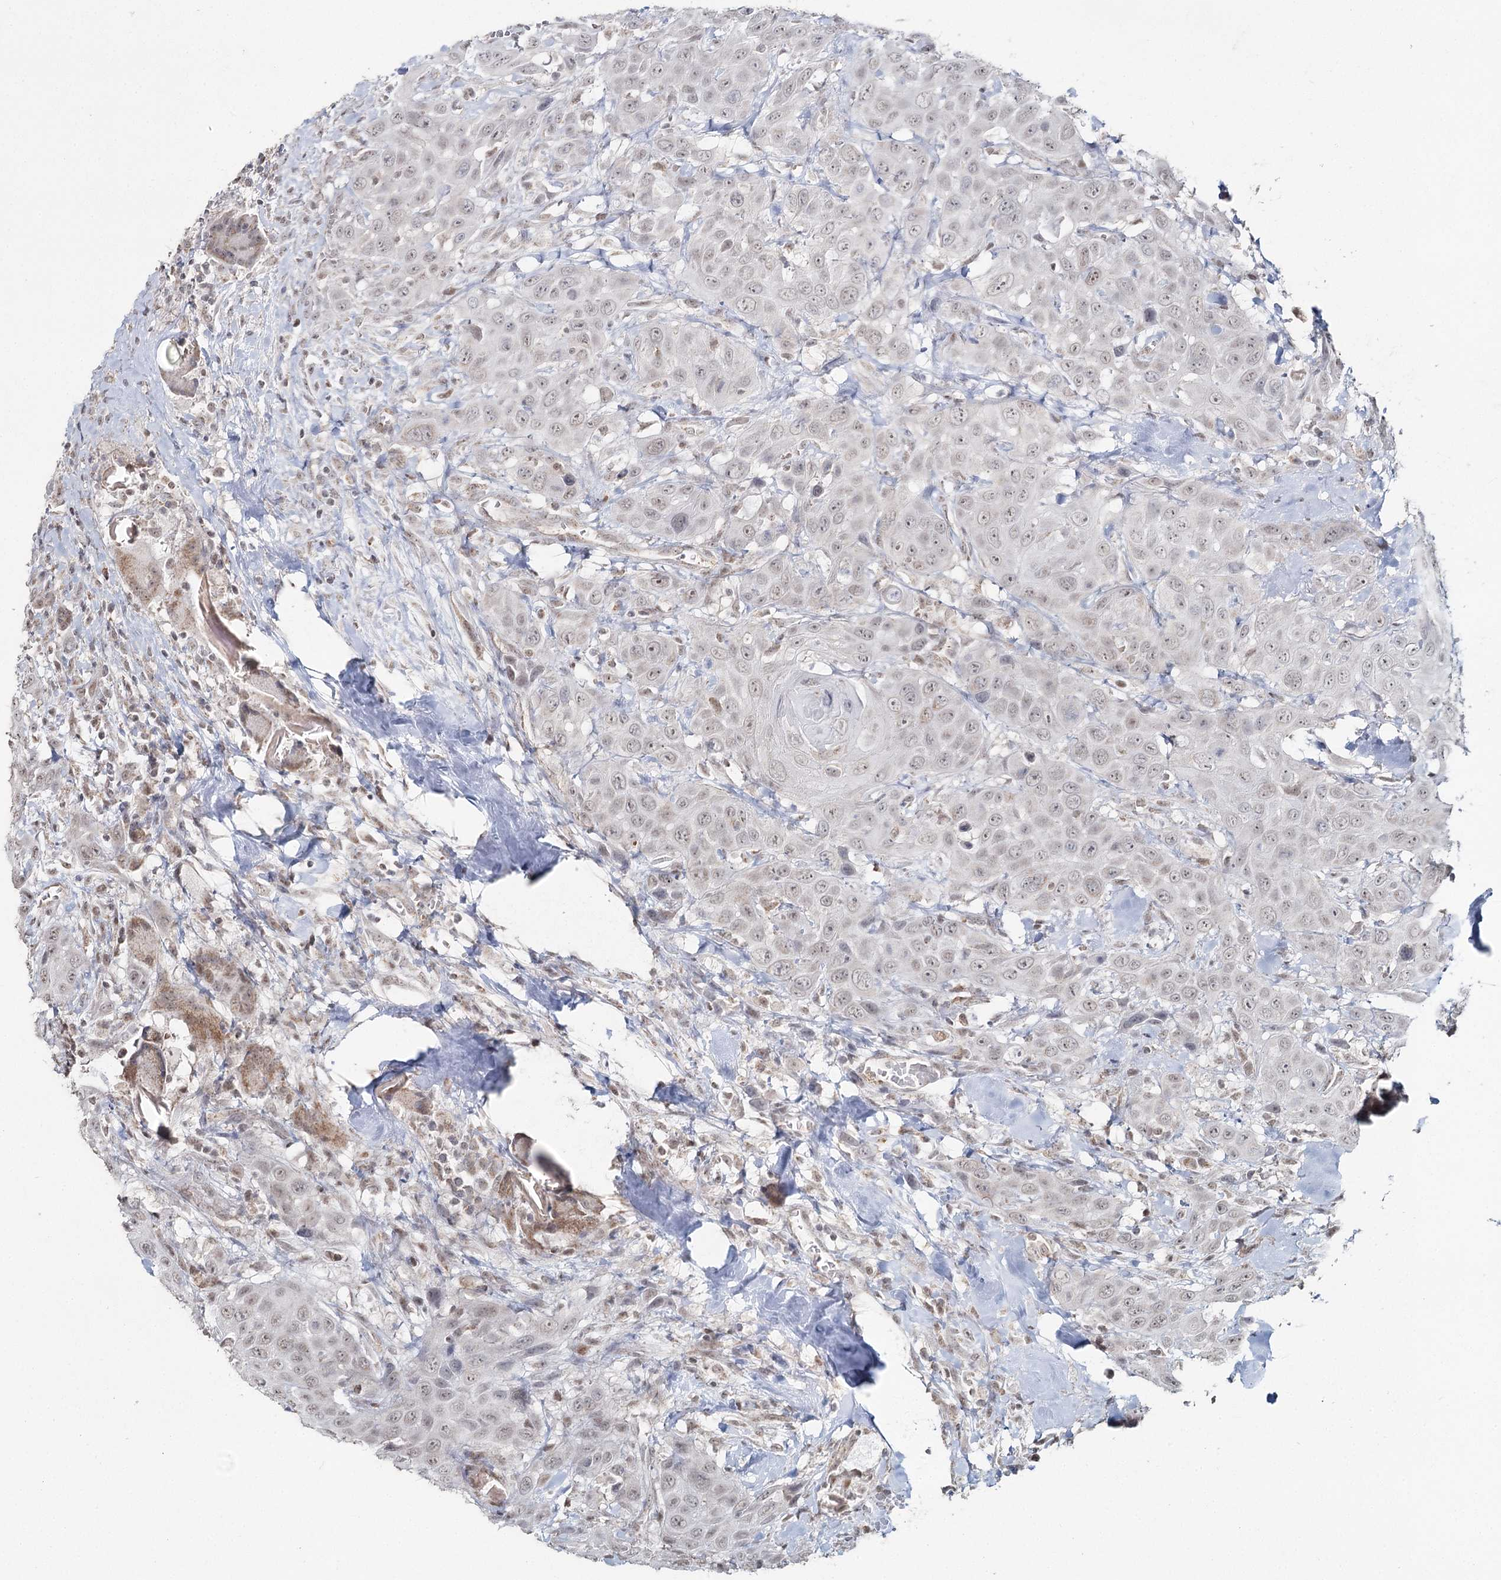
{"staining": {"intensity": "weak", "quantity": "<25%", "location": "nuclear"}, "tissue": "head and neck cancer", "cell_type": "Tumor cells", "image_type": "cancer", "snomed": [{"axis": "morphology", "description": "Squamous cell carcinoma, NOS"}, {"axis": "topography", "description": "Head-Neck"}], "caption": "The immunohistochemistry histopathology image has no significant expression in tumor cells of head and neck squamous cell carcinoma tissue.", "gene": "PDHX", "patient": {"sex": "male", "age": 81}}